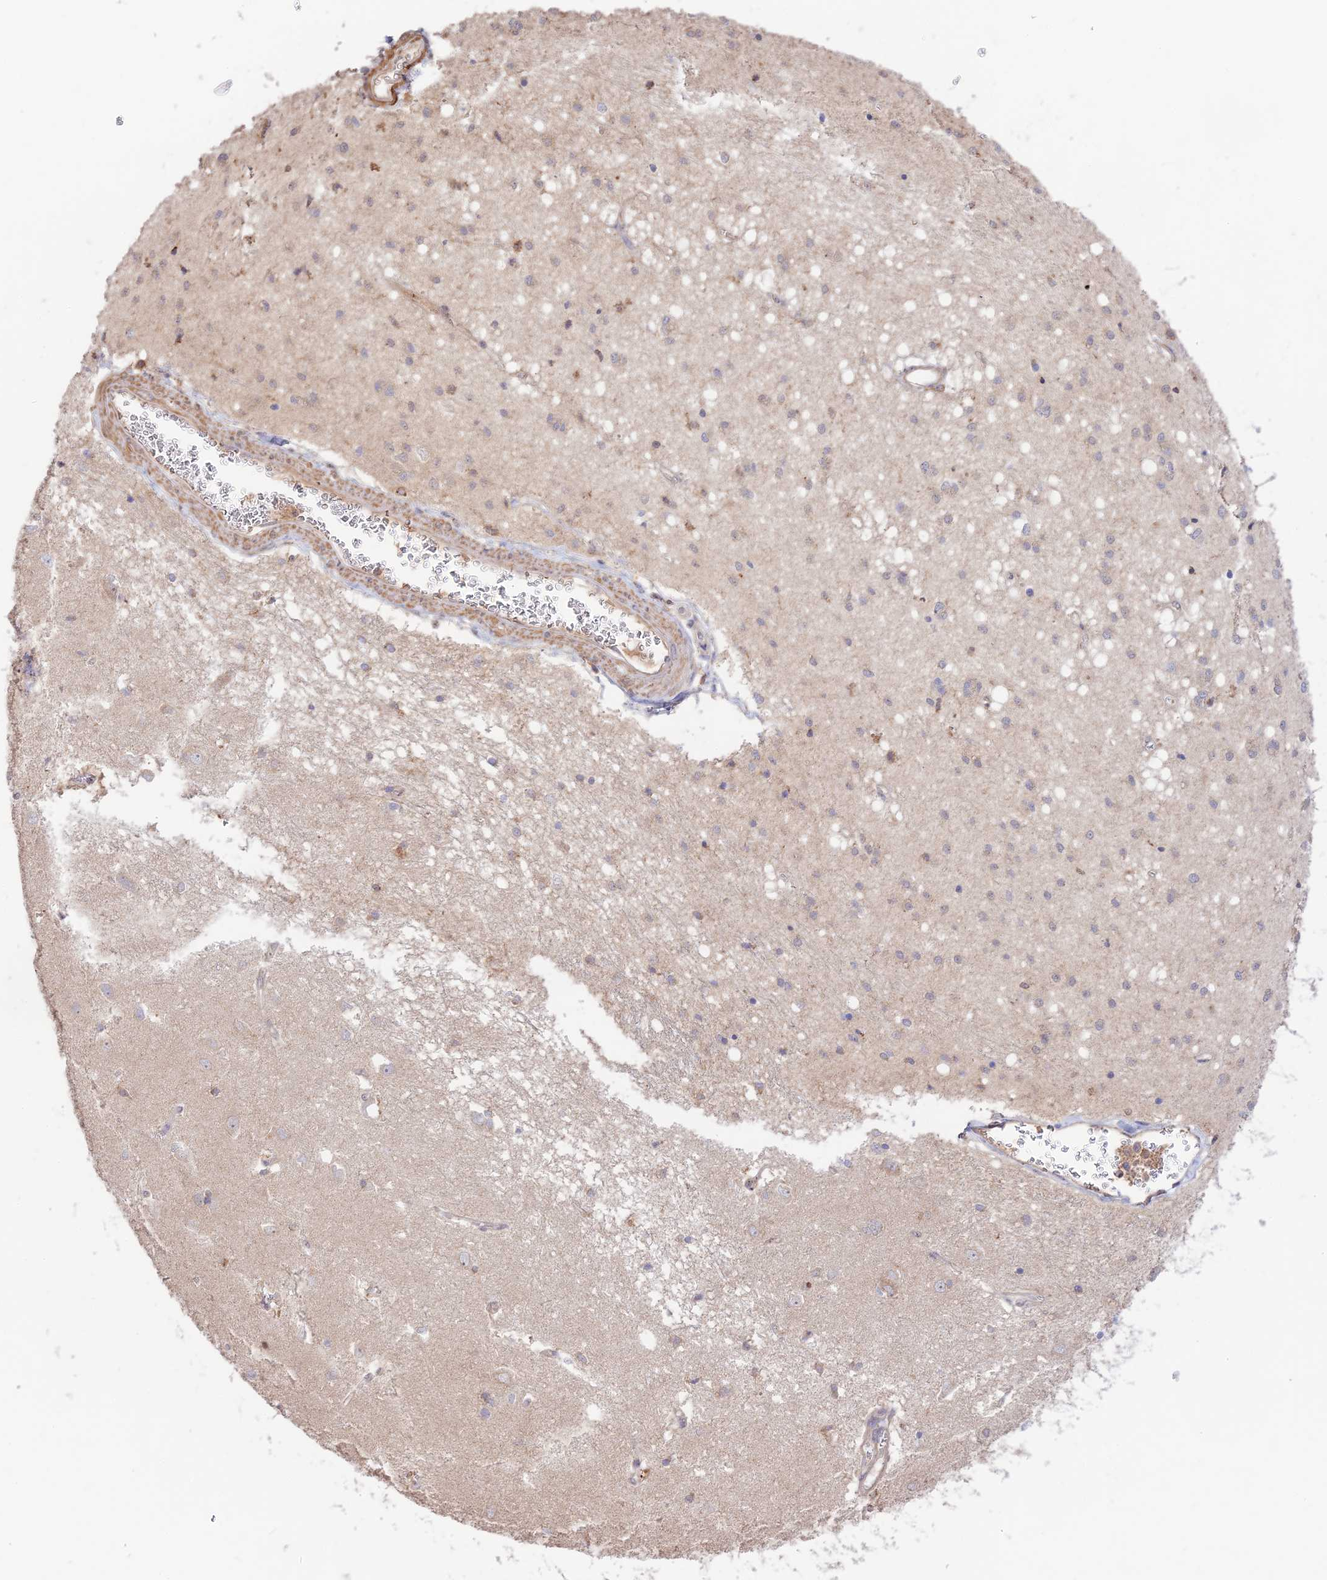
{"staining": {"intensity": "negative", "quantity": "none", "location": "none"}, "tissue": "caudate", "cell_type": "Glial cells", "image_type": "normal", "snomed": [{"axis": "morphology", "description": "Normal tissue, NOS"}, {"axis": "topography", "description": "Lateral ventricle wall"}], "caption": "DAB immunohistochemical staining of benign human caudate demonstrates no significant staining in glial cells.", "gene": "CLCF1", "patient": {"sex": "male", "age": 37}}